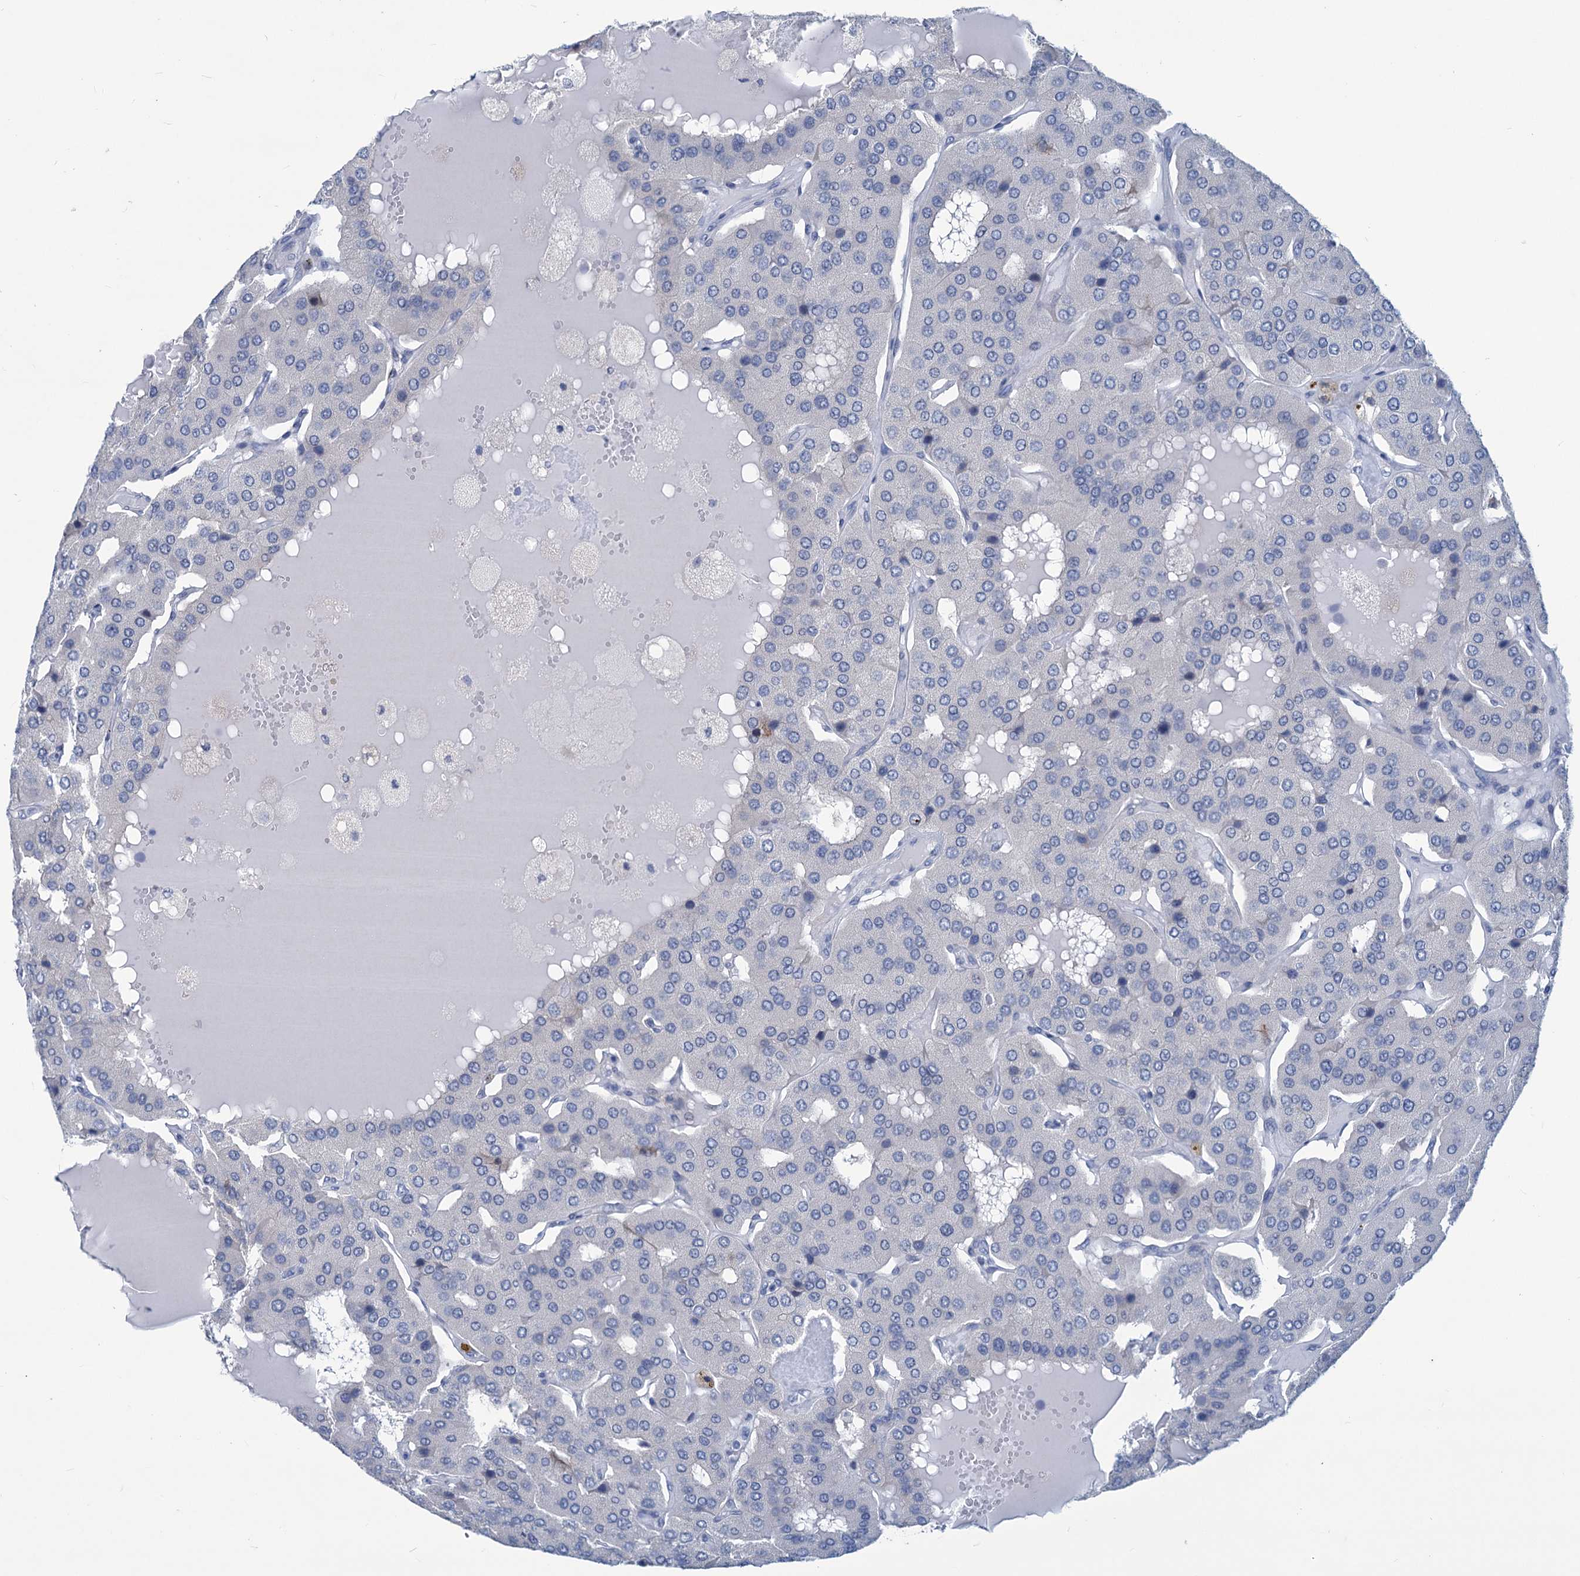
{"staining": {"intensity": "negative", "quantity": "none", "location": "none"}, "tissue": "parathyroid gland", "cell_type": "Glandular cells", "image_type": "normal", "snomed": [{"axis": "morphology", "description": "Normal tissue, NOS"}, {"axis": "morphology", "description": "Adenoma, NOS"}, {"axis": "topography", "description": "Parathyroid gland"}], "caption": "High power microscopy micrograph of an IHC micrograph of normal parathyroid gland, revealing no significant staining in glandular cells.", "gene": "NEU3", "patient": {"sex": "female", "age": 86}}